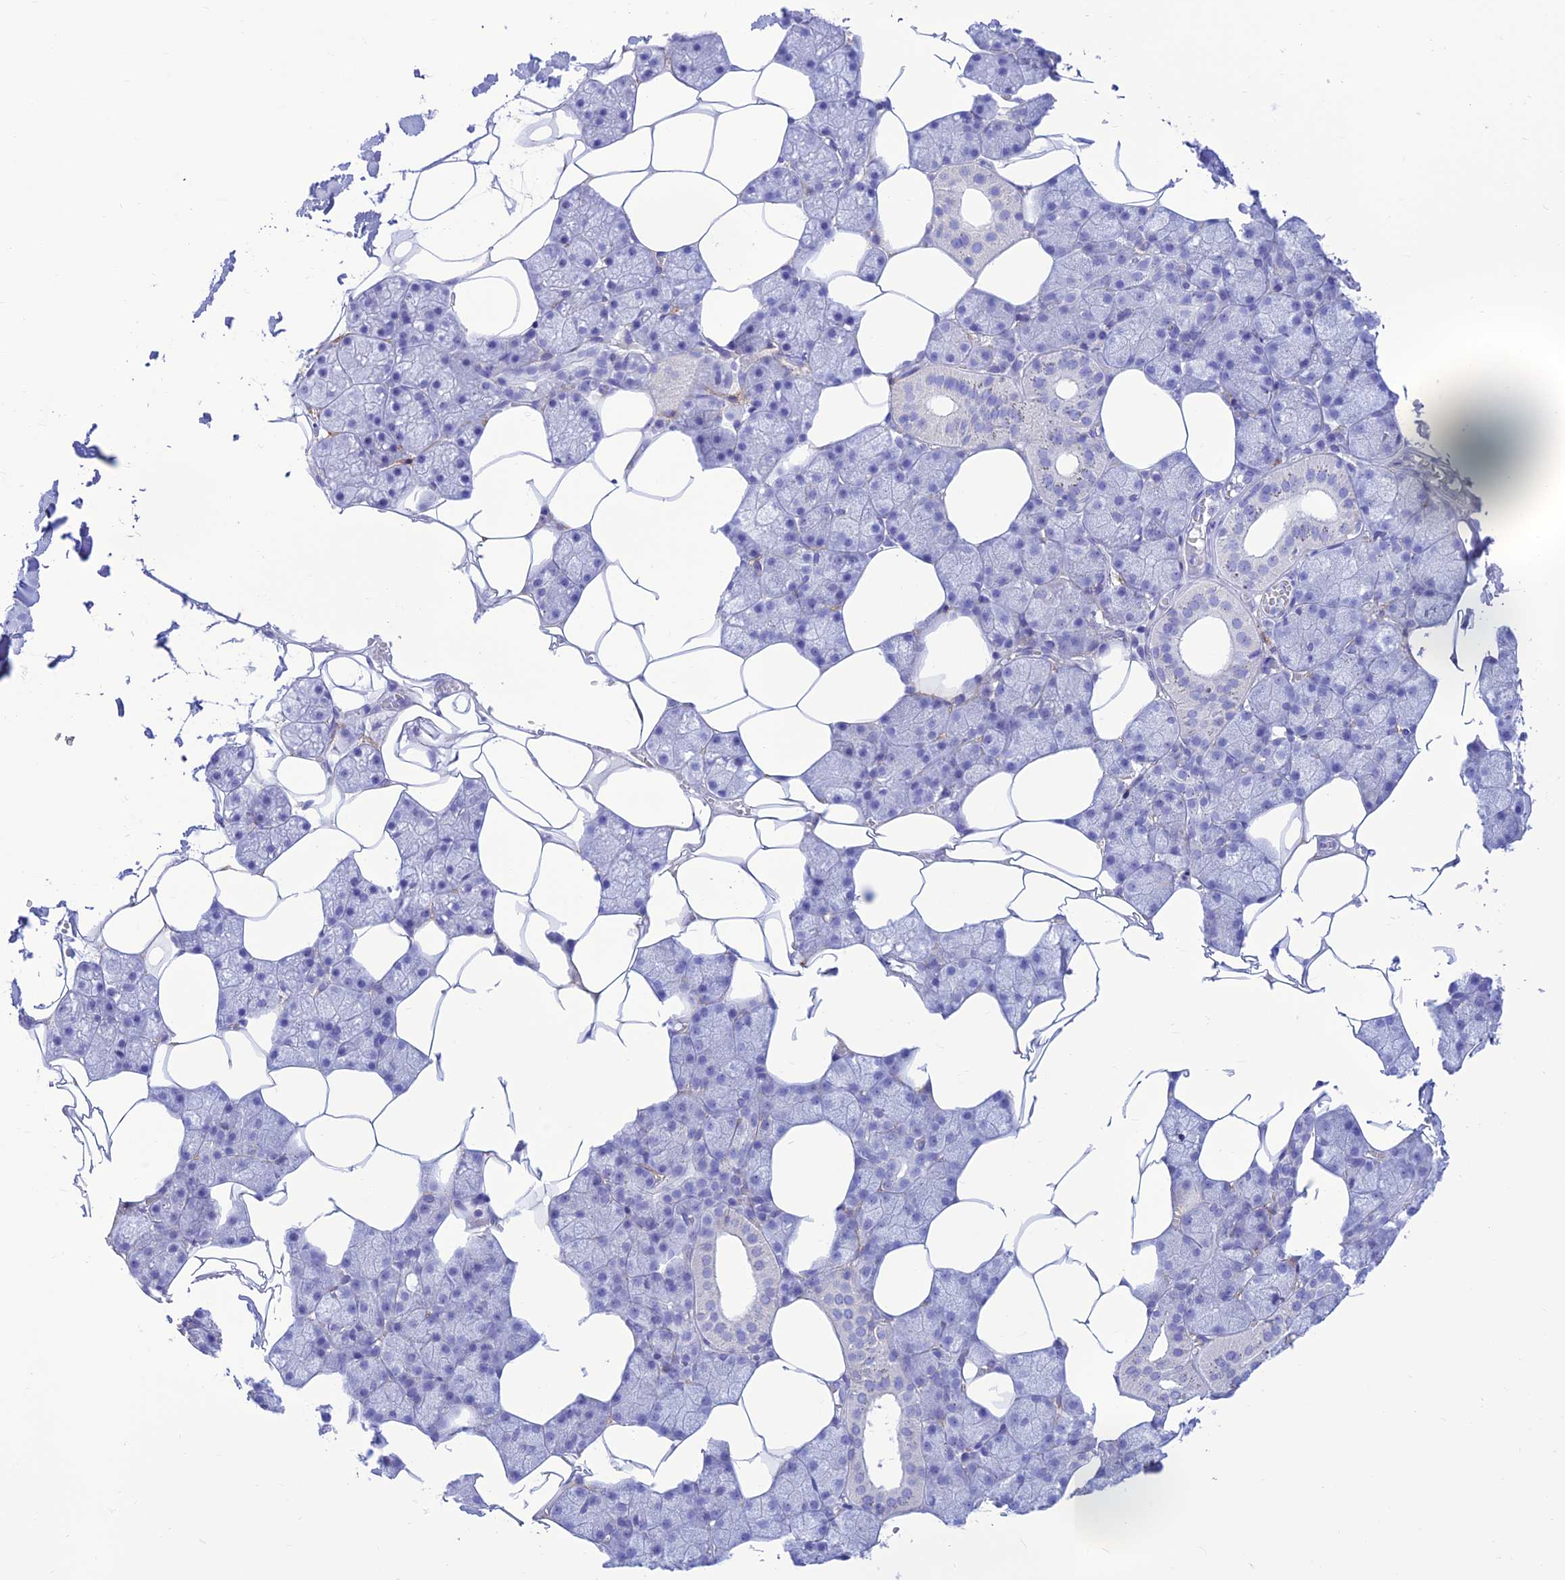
{"staining": {"intensity": "moderate", "quantity": "<25%", "location": "cytoplasmic/membranous"}, "tissue": "salivary gland", "cell_type": "Glandular cells", "image_type": "normal", "snomed": [{"axis": "morphology", "description": "Normal tissue, NOS"}, {"axis": "topography", "description": "Salivary gland"}], "caption": "Protein staining reveals moderate cytoplasmic/membranous staining in approximately <25% of glandular cells in benign salivary gland.", "gene": "PRNP", "patient": {"sex": "male", "age": 62}}